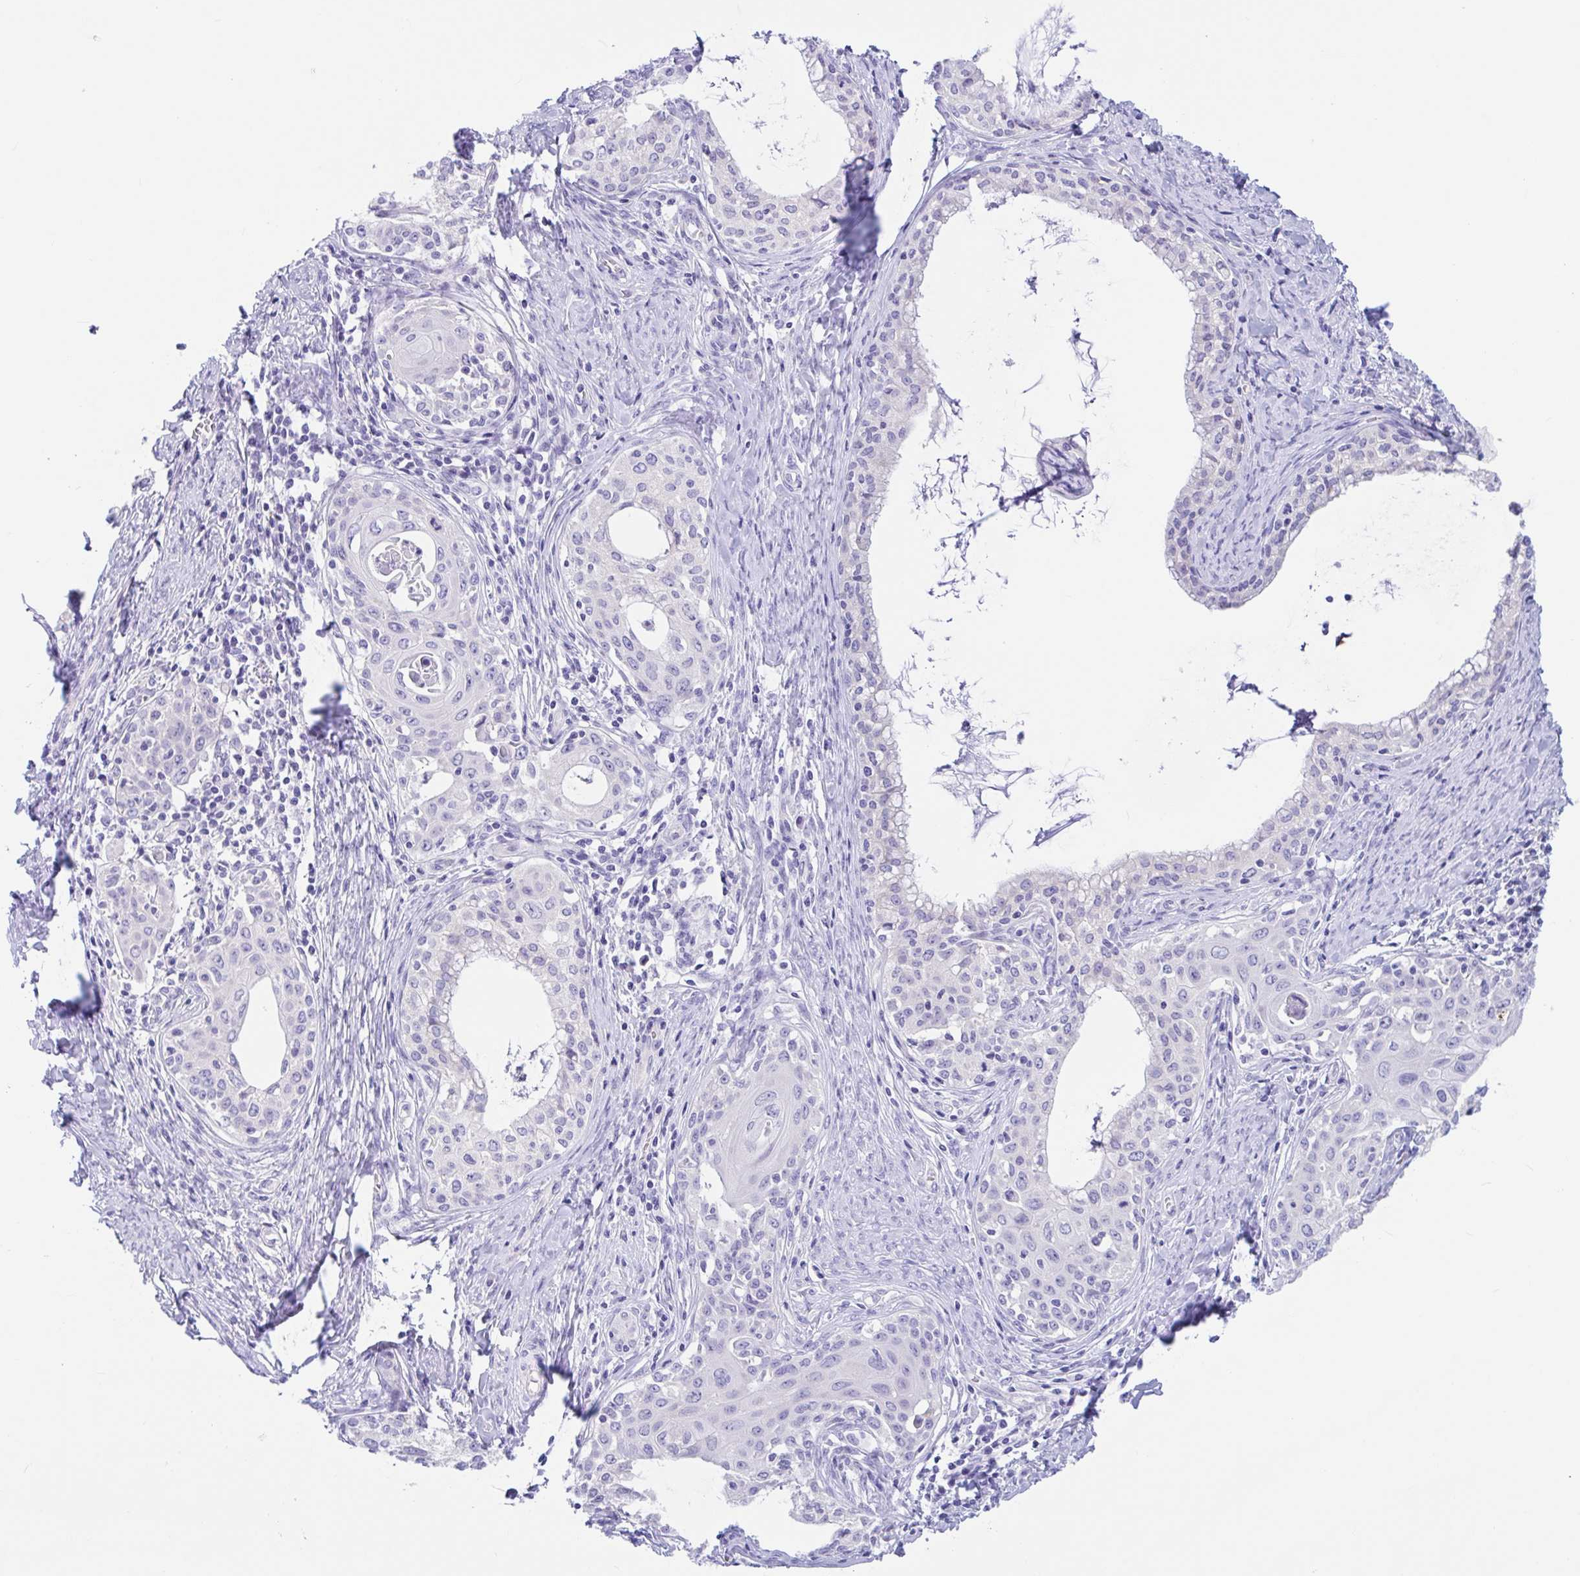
{"staining": {"intensity": "negative", "quantity": "none", "location": "none"}, "tissue": "cervical cancer", "cell_type": "Tumor cells", "image_type": "cancer", "snomed": [{"axis": "morphology", "description": "Squamous cell carcinoma, NOS"}, {"axis": "morphology", "description": "Adenocarcinoma, NOS"}, {"axis": "topography", "description": "Cervix"}], "caption": "A high-resolution micrograph shows IHC staining of cervical squamous cell carcinoma, which displays no significant expression in tumor cells.", "gene": "OR6N2", "patient": {"sex": "female", "age": 52}}